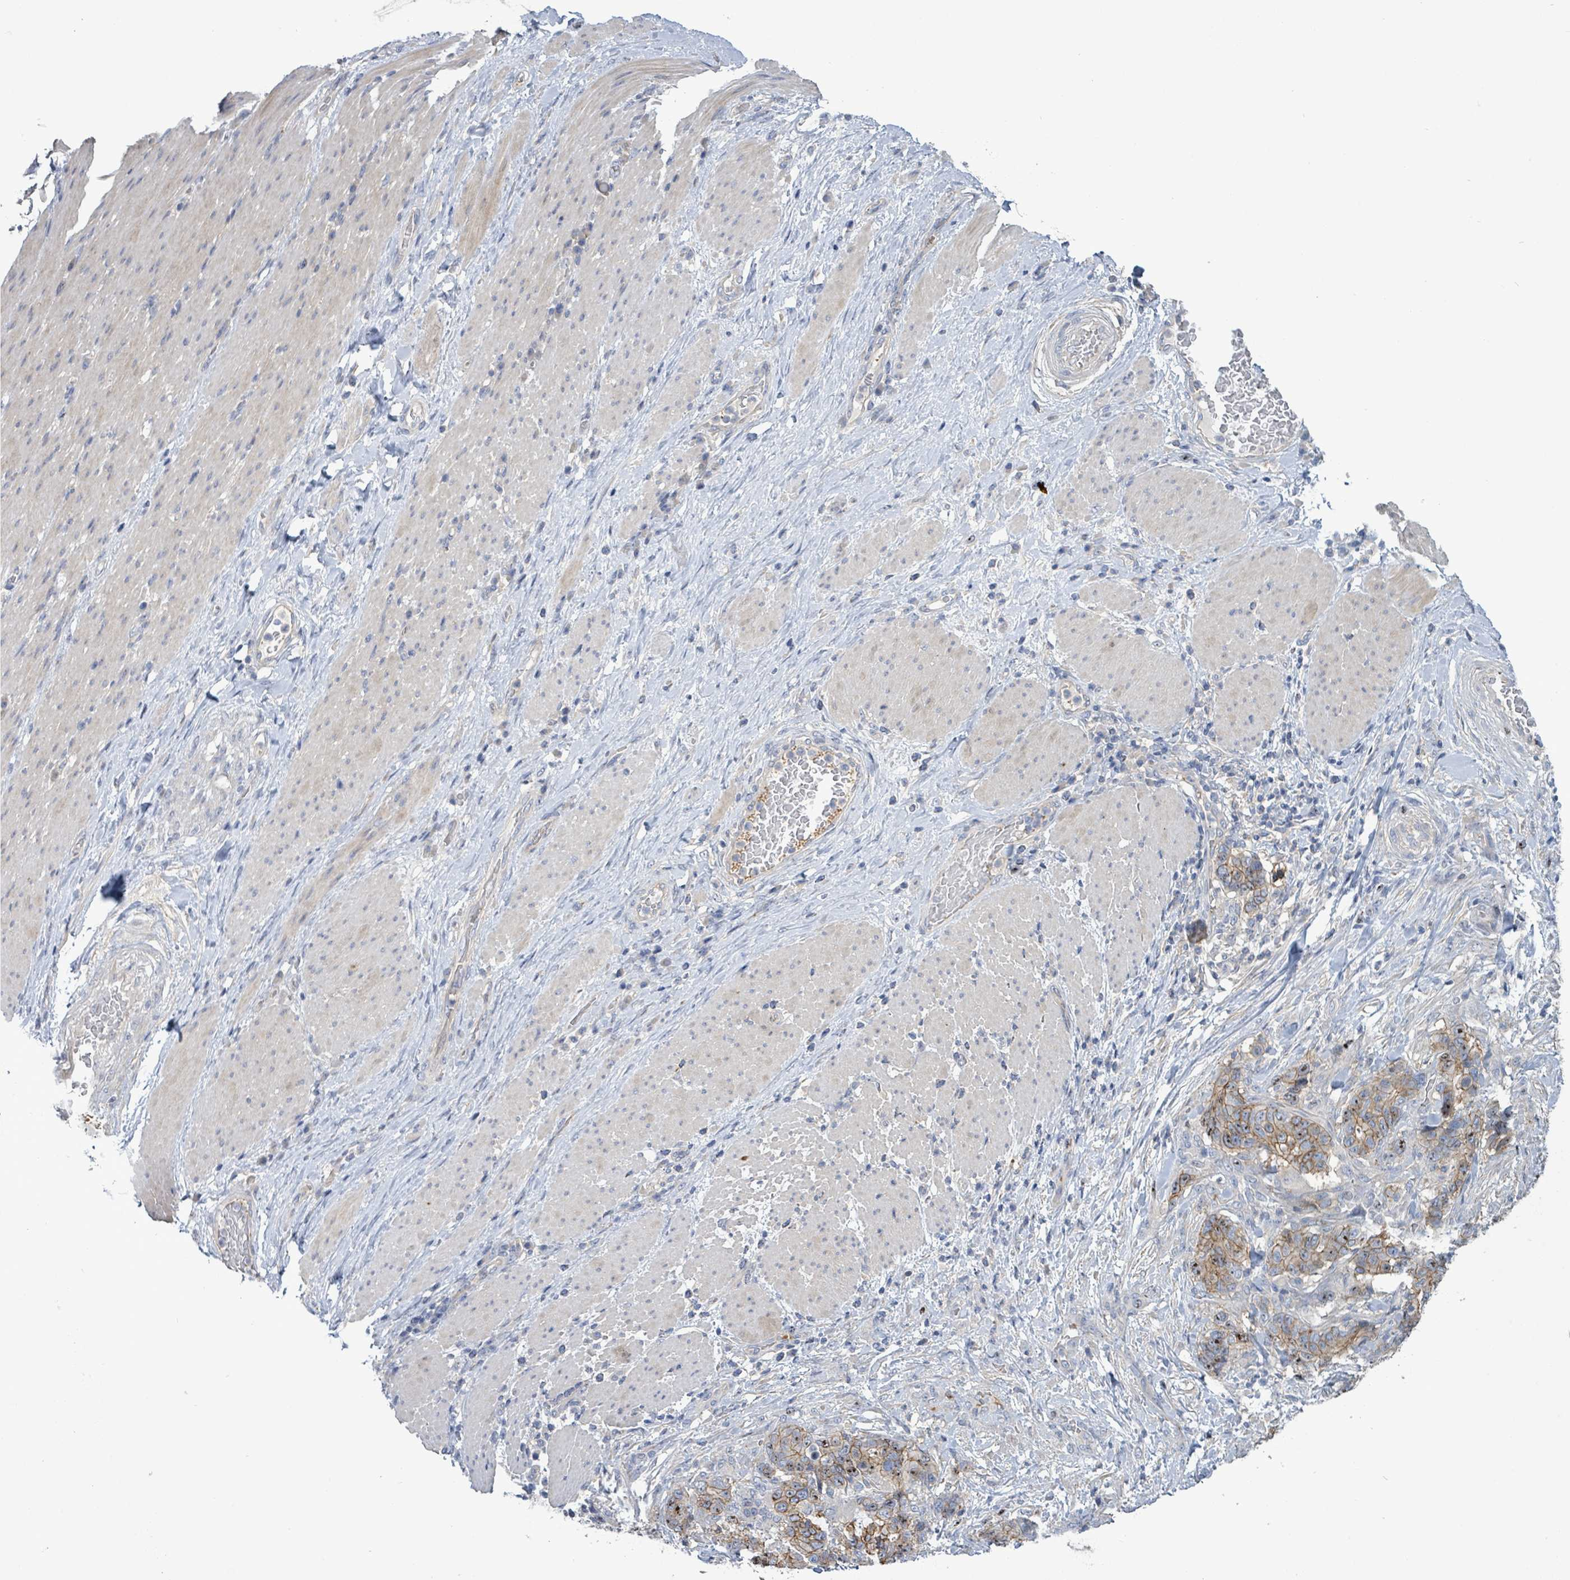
{"staining": {"intensity": "moderate", "quantity": ">75%", "location": "cytoplasmic/membranous"}, "tissue": "stomach cancer", "cell_type": "Tumor cells", "image_type": "cancer", "snomed": [{"axis": "morphology", "description": "Normal tissue, NOS"}, {"axis": "morphology", "description": "Adenocarcinoma, NOS"}, {"axis": "topography", "description": "Stomach"}], "caption": "Adenocarcinoma (stomach) stained with a protein marker exhibits moderate staining in tumor cells.", "gene": "KRAS", "patient": {"sex": "female", "age": 64}}